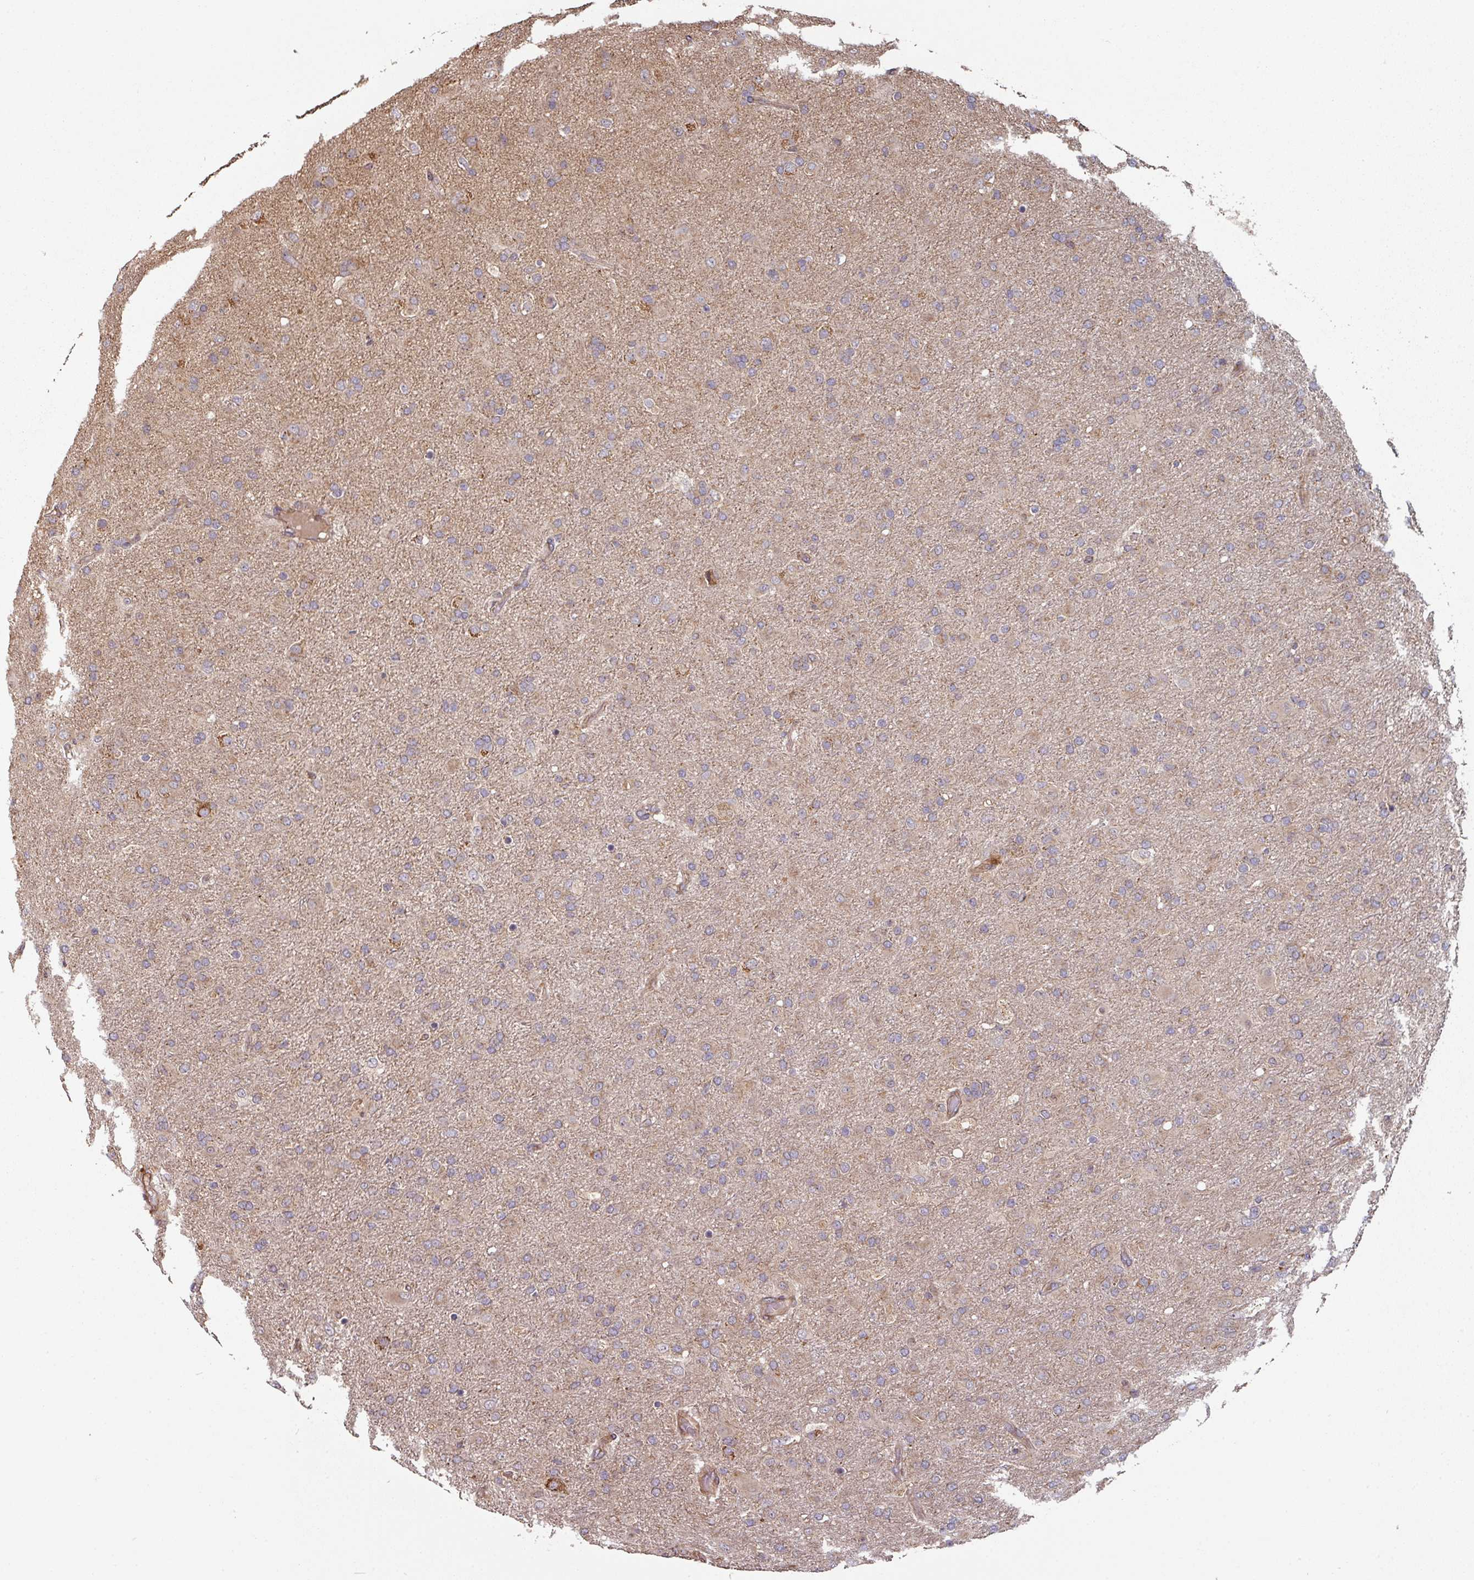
{"staining": {"intensity": "negative", "quantity": "none", "location": "none"}, "tissue": "glioma", "cell_type": "Tumor cells", "image_type": "cancer", "snomed": [{"axis": "morphology", "description": "Glioma, malignant, Low grade"}, {"axis": "topography", "description": "Brain"}], "caption": "IHC photomicrograph of low-grade glioma (malignant) stained for a protein (brown), which displays no expression in tumor cells.", "gene": "SIK1", "patient": {"sex": "male", "age": 65}}